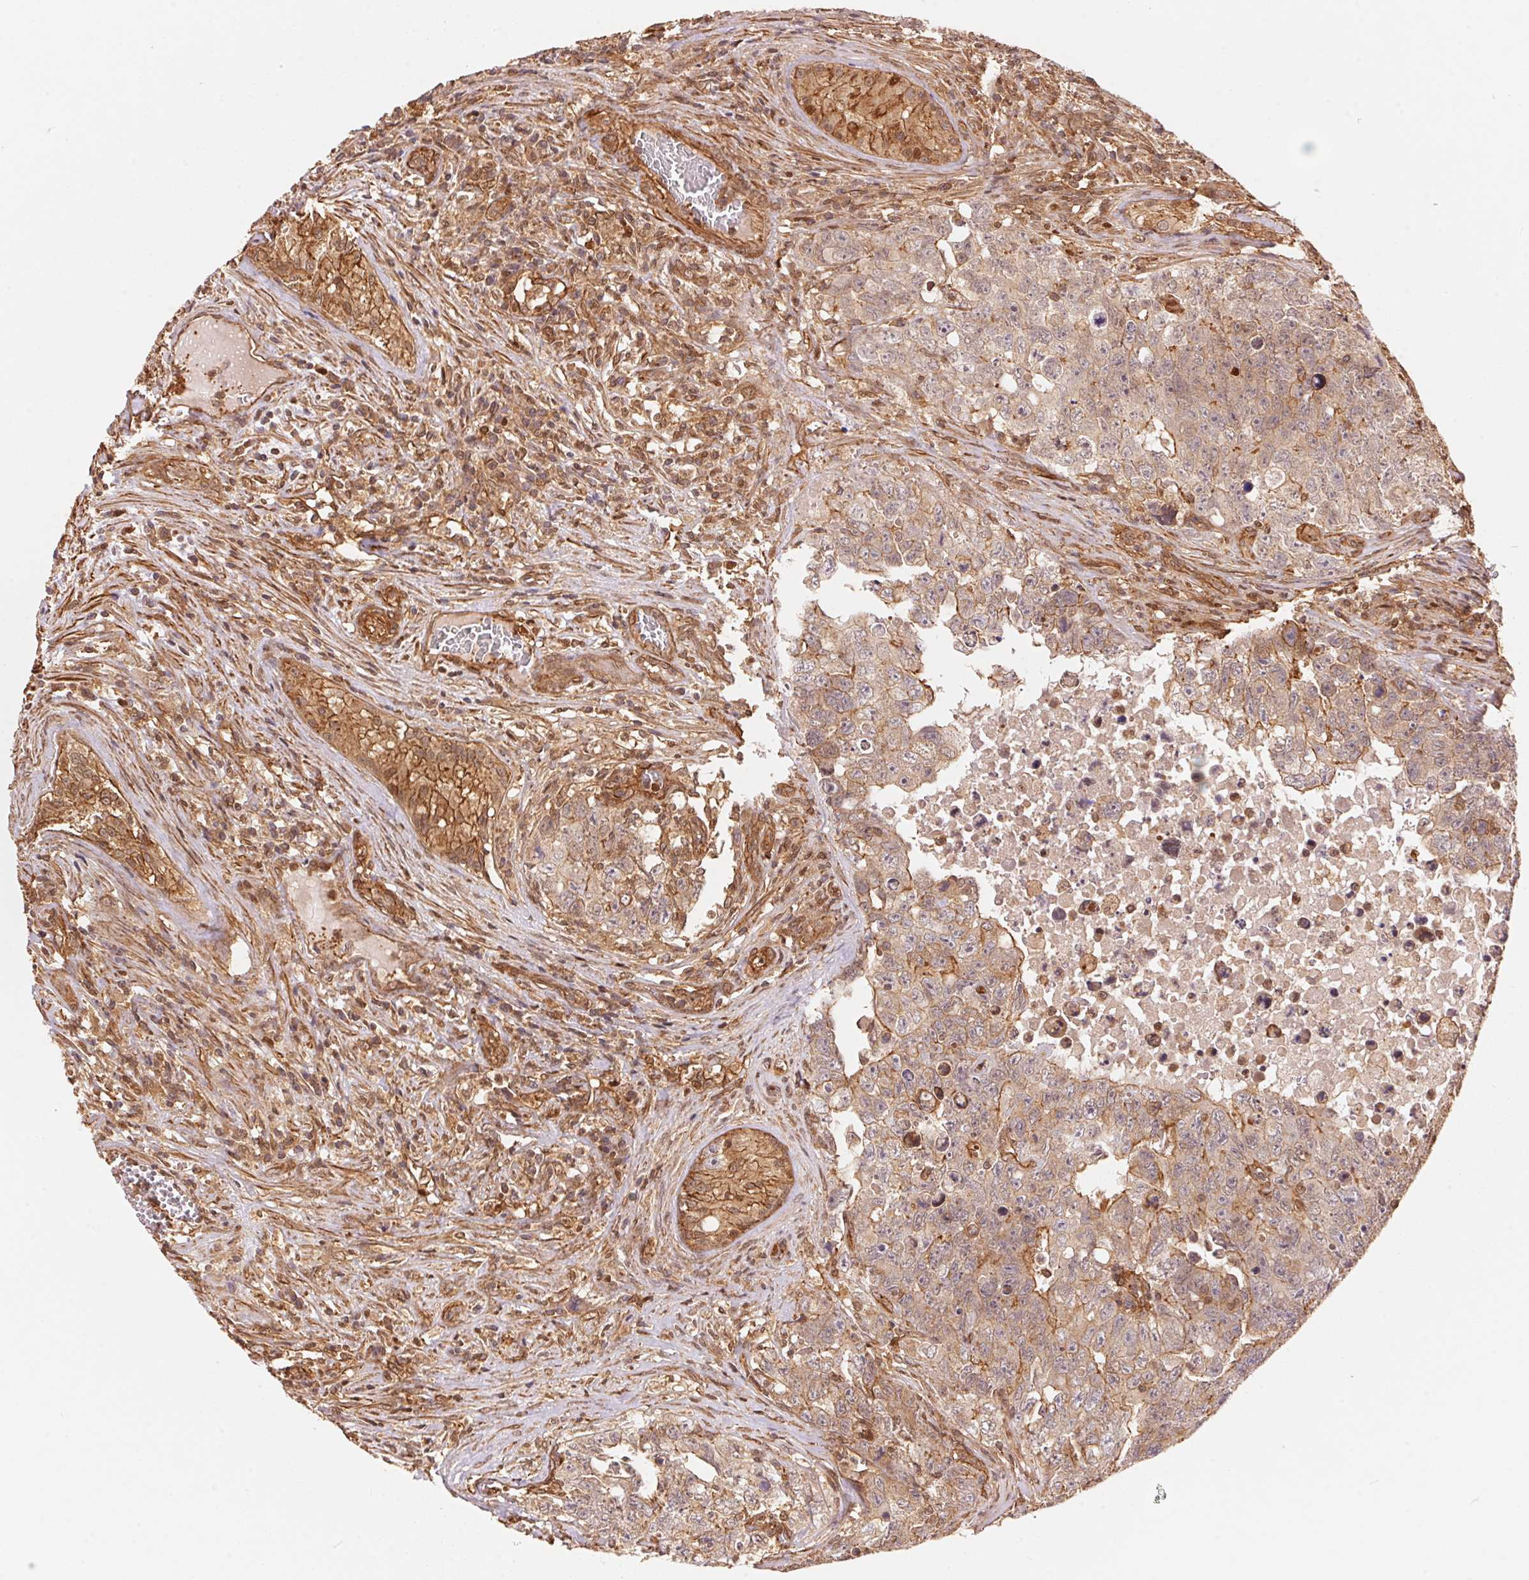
{"staining": {"intensity": "moderate", "quantity": "25%-75%", "location": "cytoplasmic/membranous"}, "tissue": "testis cancer", "cell_type": "Tumor cells", "image_type": "cancer", "snomed": [{"axis": "morphology", "description": "Carcinoma, Embryonal, NOS"}, {"axis": "topography", "description": "Testis"}], "caption": "Moderate cytoplasmic/membranous positivity for a protein is identified in about 25%-75% of tumor cells of testis cancer using immunohistochemistry.", "gene": "TNIP2", "patient": {"sex": "male", "age": 24}}